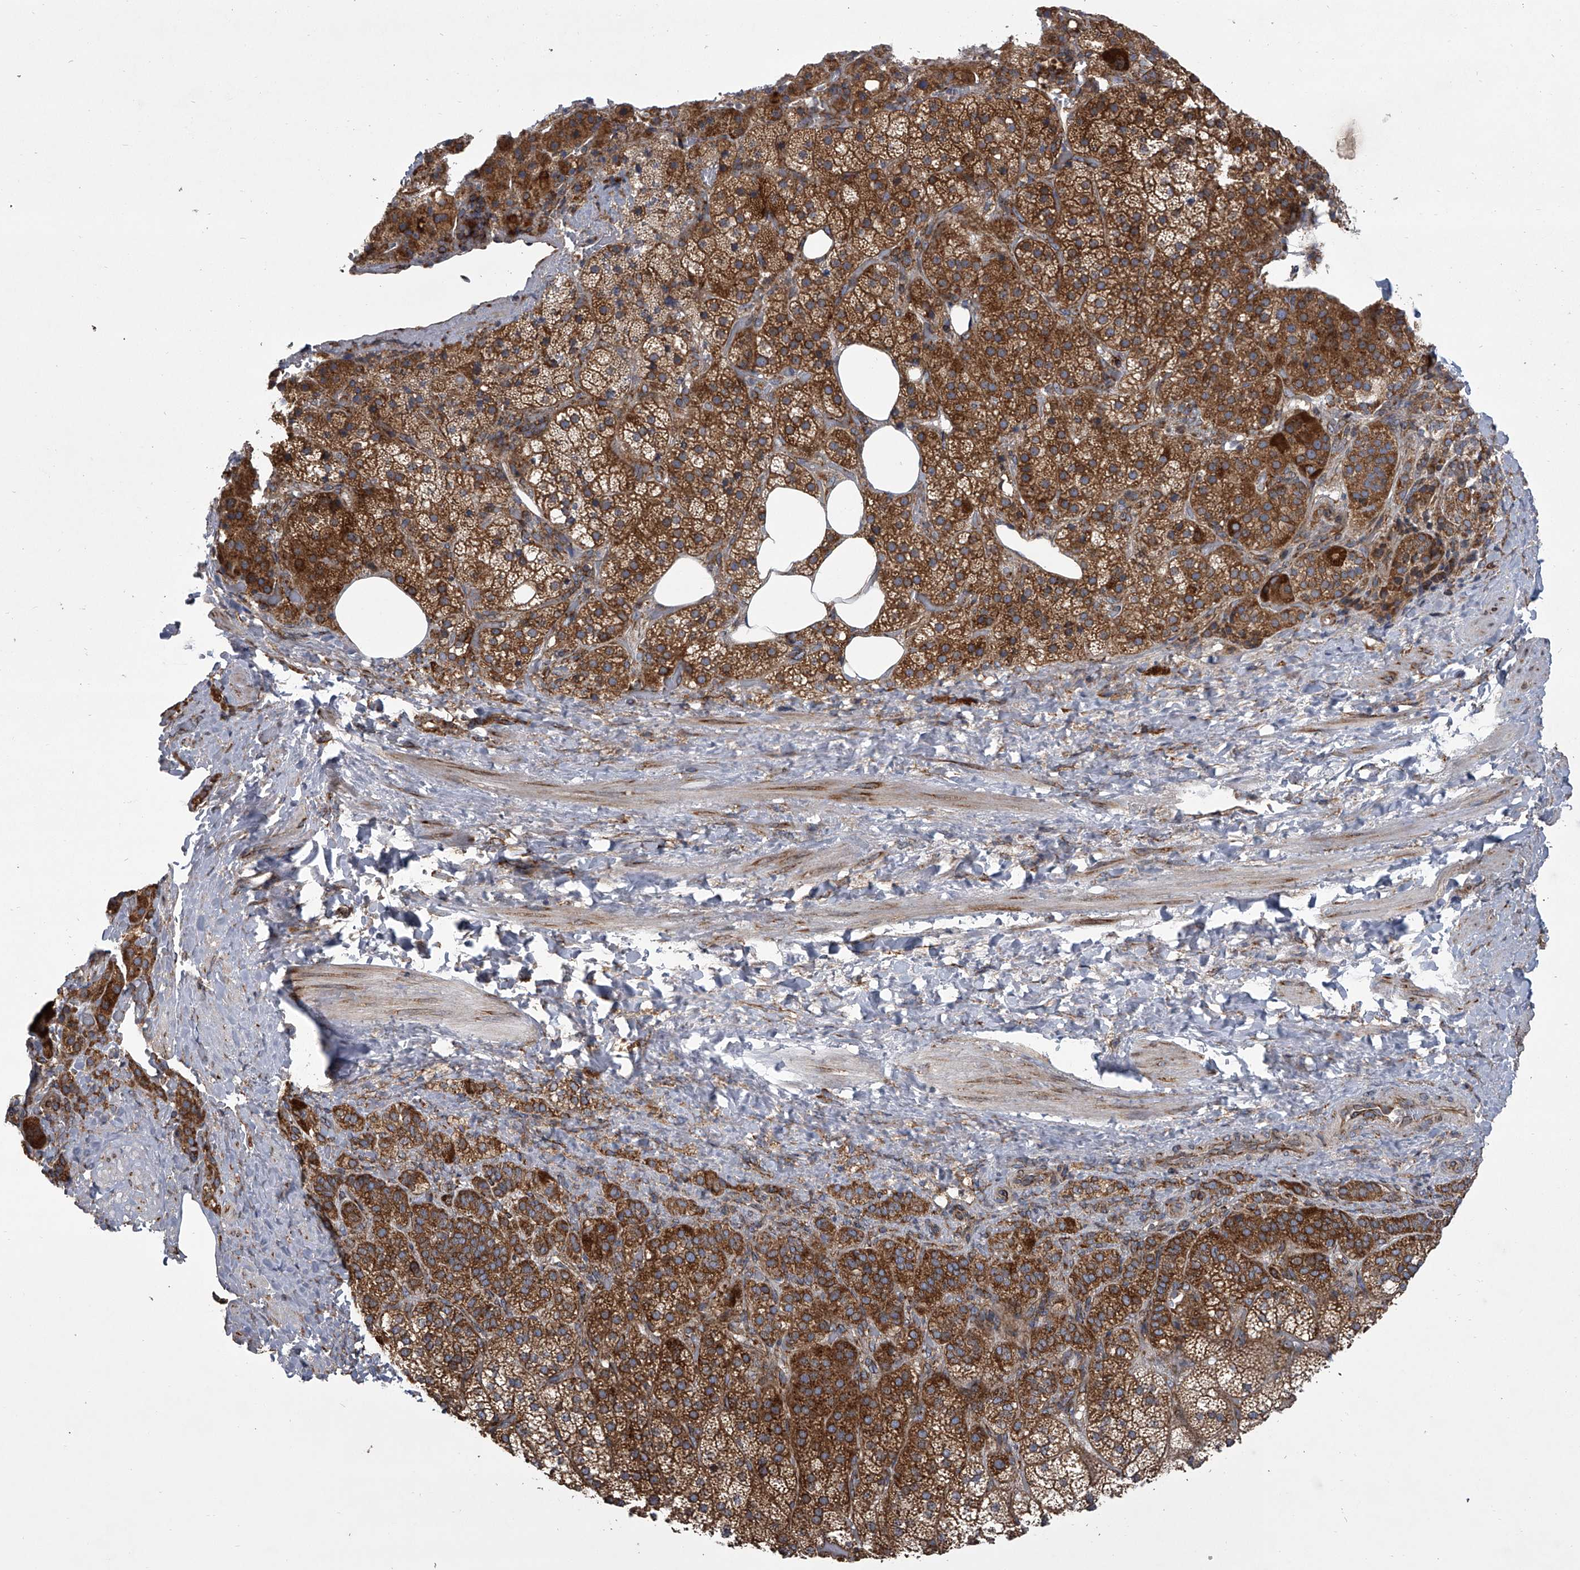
{"staining": {"intensity": "moderate", "quantity": ">75%", "location": "cytoplasmic/membranous"}, "tissue": "adrenal gland", "cell_type": "Glandular cells", "image_type": "normal", "snomed": [{"axis": "morphology", "description": "Normal tissue, NOS"}, {"axis": "topography", "description": "Adrenal gland"}], "caption": "Approximately >75% of glandular cells in benign adrenal gland display moderate cytoplasmic/membranous protein staining as visualized by brown immunohistochemical staining.", "gene": "ZC3H15", "patient": {"sex": "female", "age": 59}}